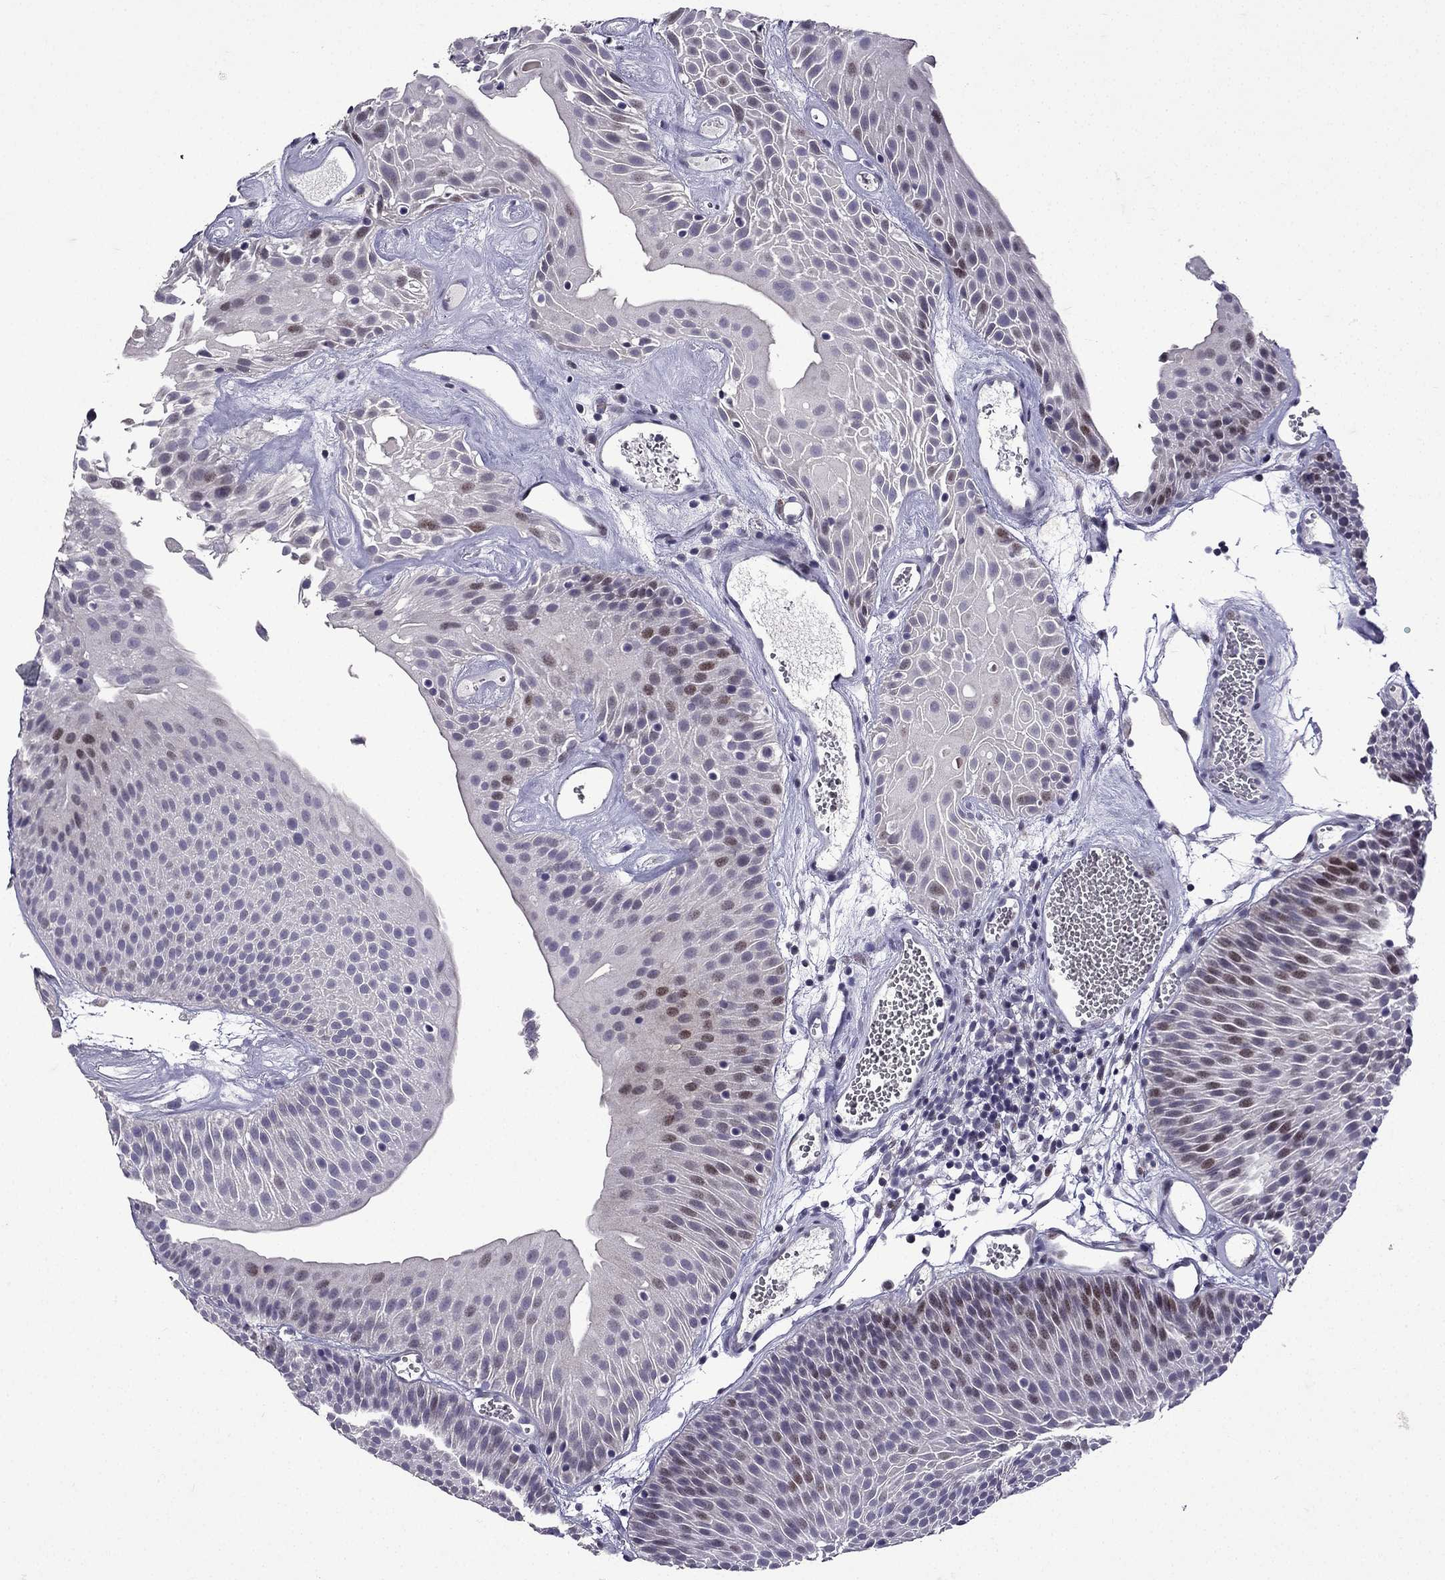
{"staining": {"intensity": "weak", "quantity": "<25%", "location": "nuclear"}, "tissue": "urothelial cancer", "cell_type": "Tumor cells", "image_type": "cancer", "snomed": [{"axis": "morphology", "description": "Urothelial carcinoma, Low grade"}, {"axis": "topography", "description": "Urinary bladder"}], "caption": "There is no significant positivity in tumor cells of low-grade urothelial carcinoma. (DAB immunohistochemistry with hematoxylin counter stain).", "gene": "TTN", "patient": {"sex": "male", "age": 52}}